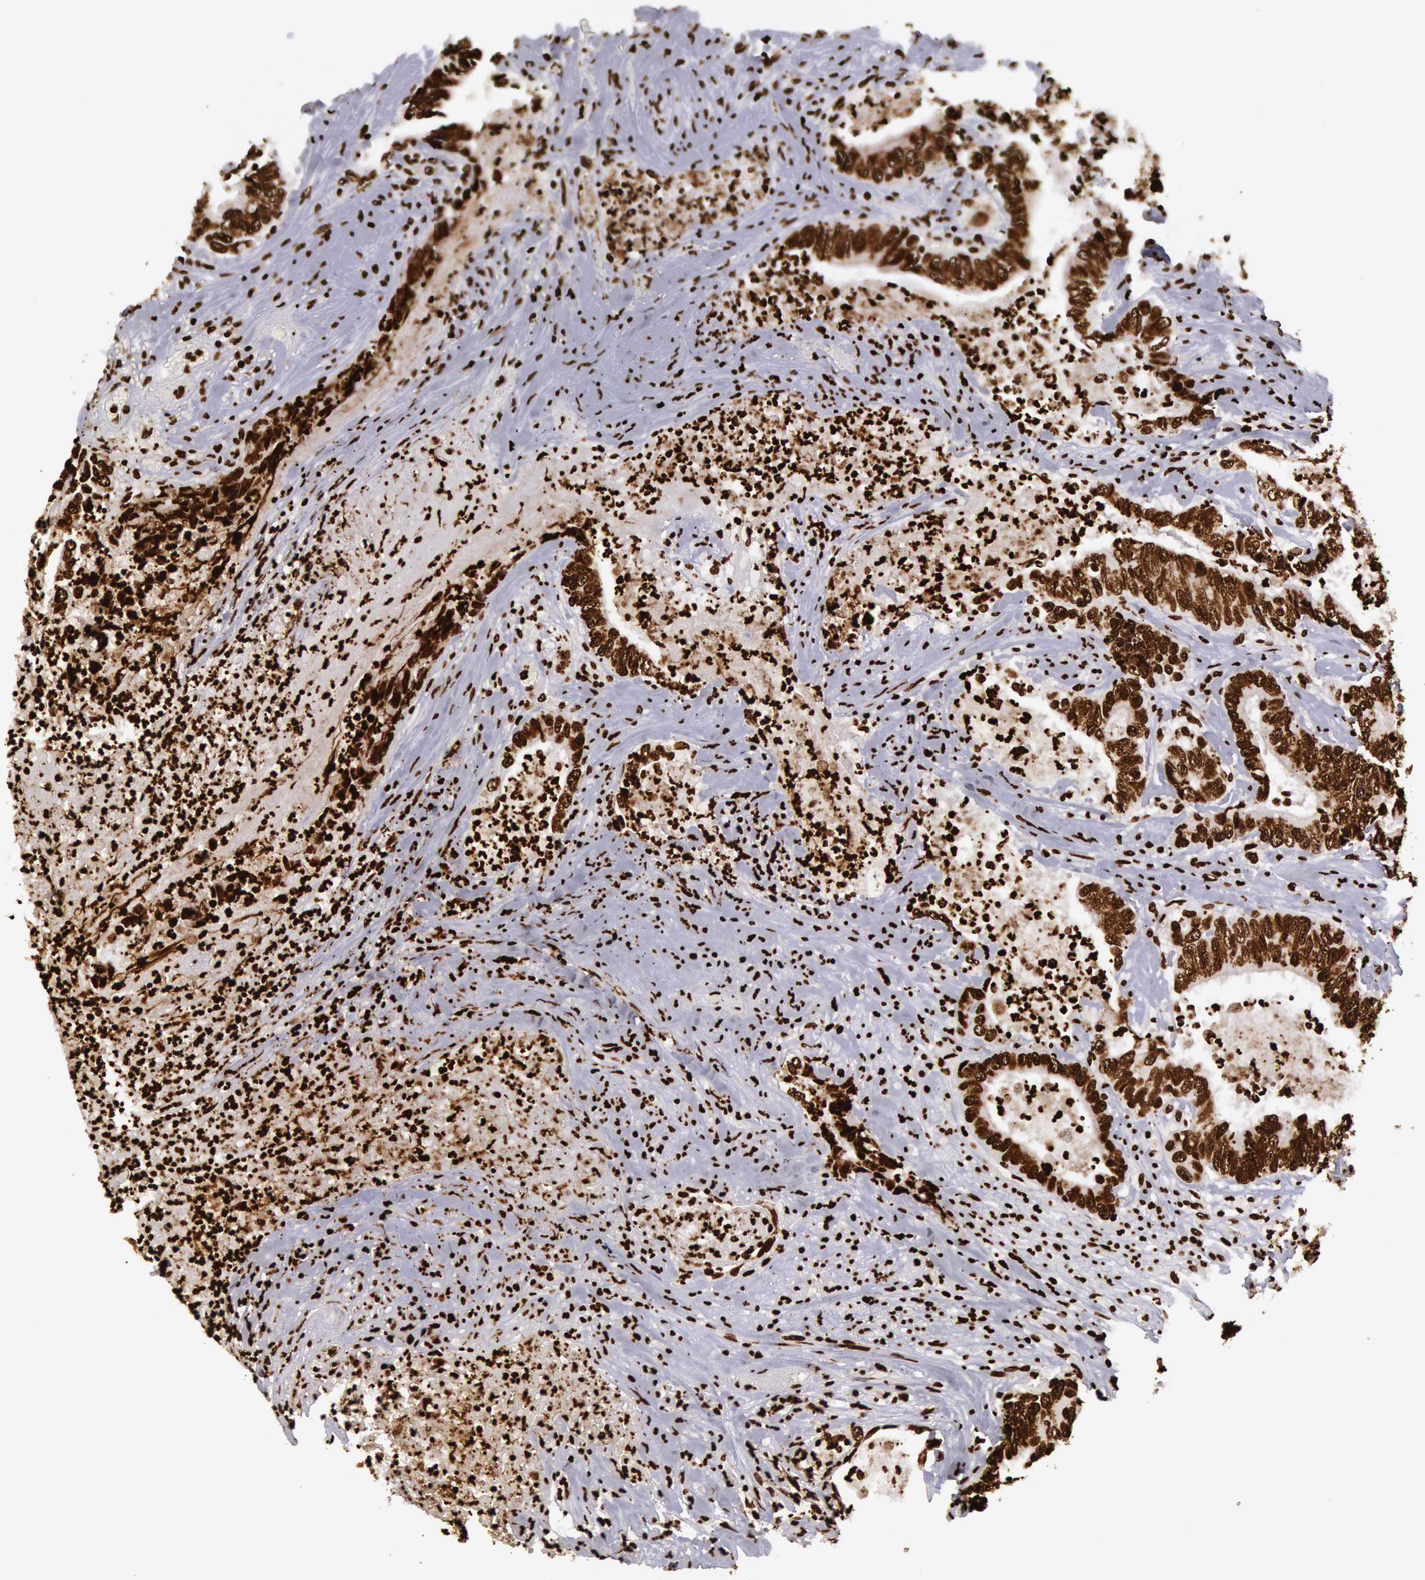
{"staining": {"intensity": "strong", "quantity": ">75%", "location": "nuclear"}, "tissue": "colorectal cancer", "cell_type": "Tumor cells", "image_type": "cancer", "snomed": [{"axis": "morphology", "description": "Adenocarcinoma, NOS"}, {"axis": "topography", "description": "Rectum"}], "caption": "A brown stain highlights strong nuclear staining of a protein in human adenocarcinoma (colorectal) tumor cells.", "gene": "H3-4", "patient": {"sex": "female", "age": 65}}